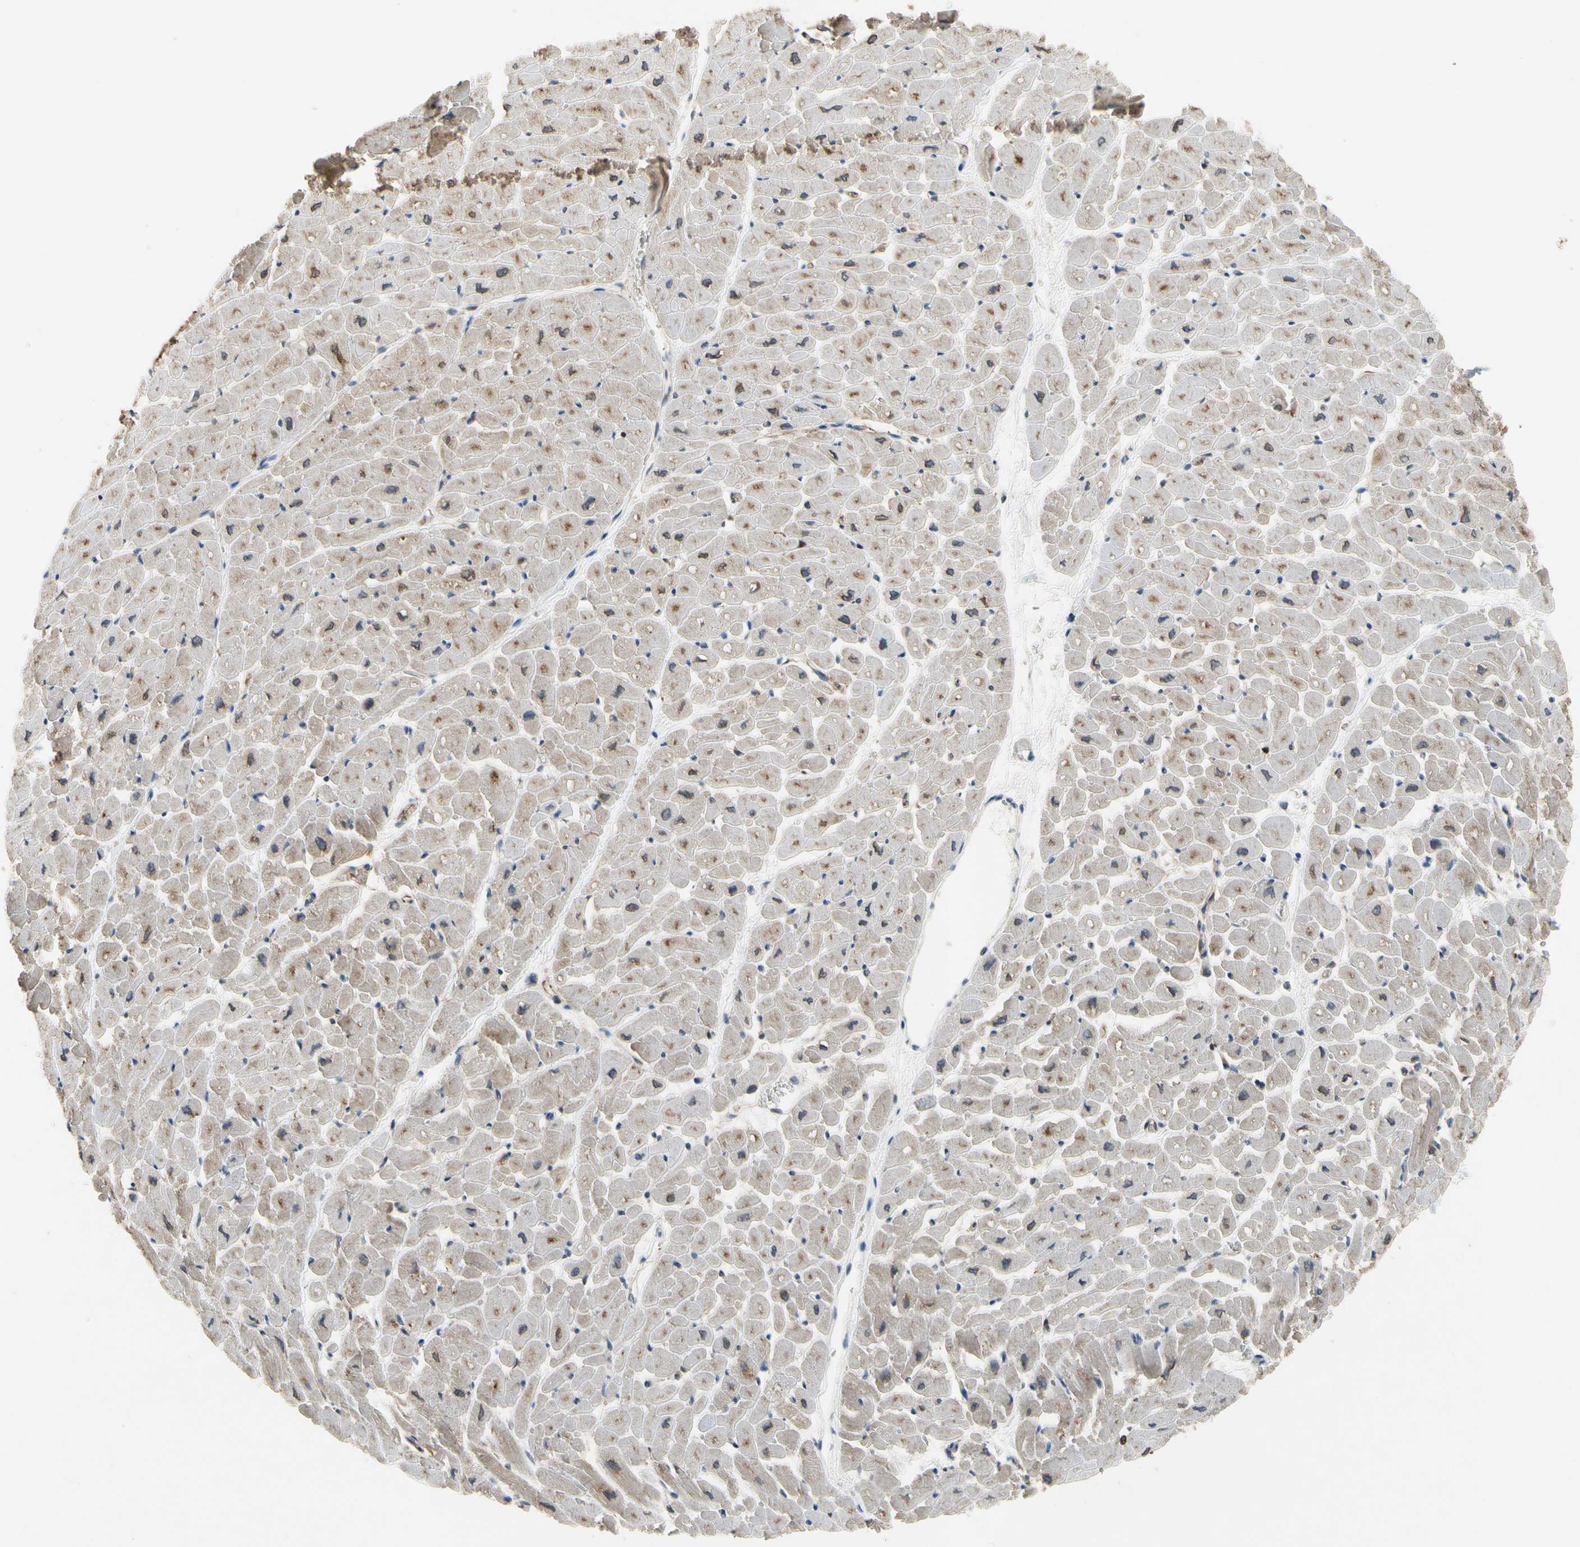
{"staining": {"intensity": "weak", "quantity": ">75%", "location": "cytoplasmic/membranous"}, "tissue": "heart muscle", "cell_type": "Cardiomyocytes", "image_type": "normal", "snomed": [{"axis": "morphology", "description": "Normal tissue, NOS"}, {"axis": "topography", "description": "Heart"}], "caption": "Immunohistochemical staining of normal human heart muscle displays weak cytoplasmic/membranous protein staining in about >75% of cardiomyocytes.", "gene": "TBX21", "patient": {"sex": "male", "age": 45}}